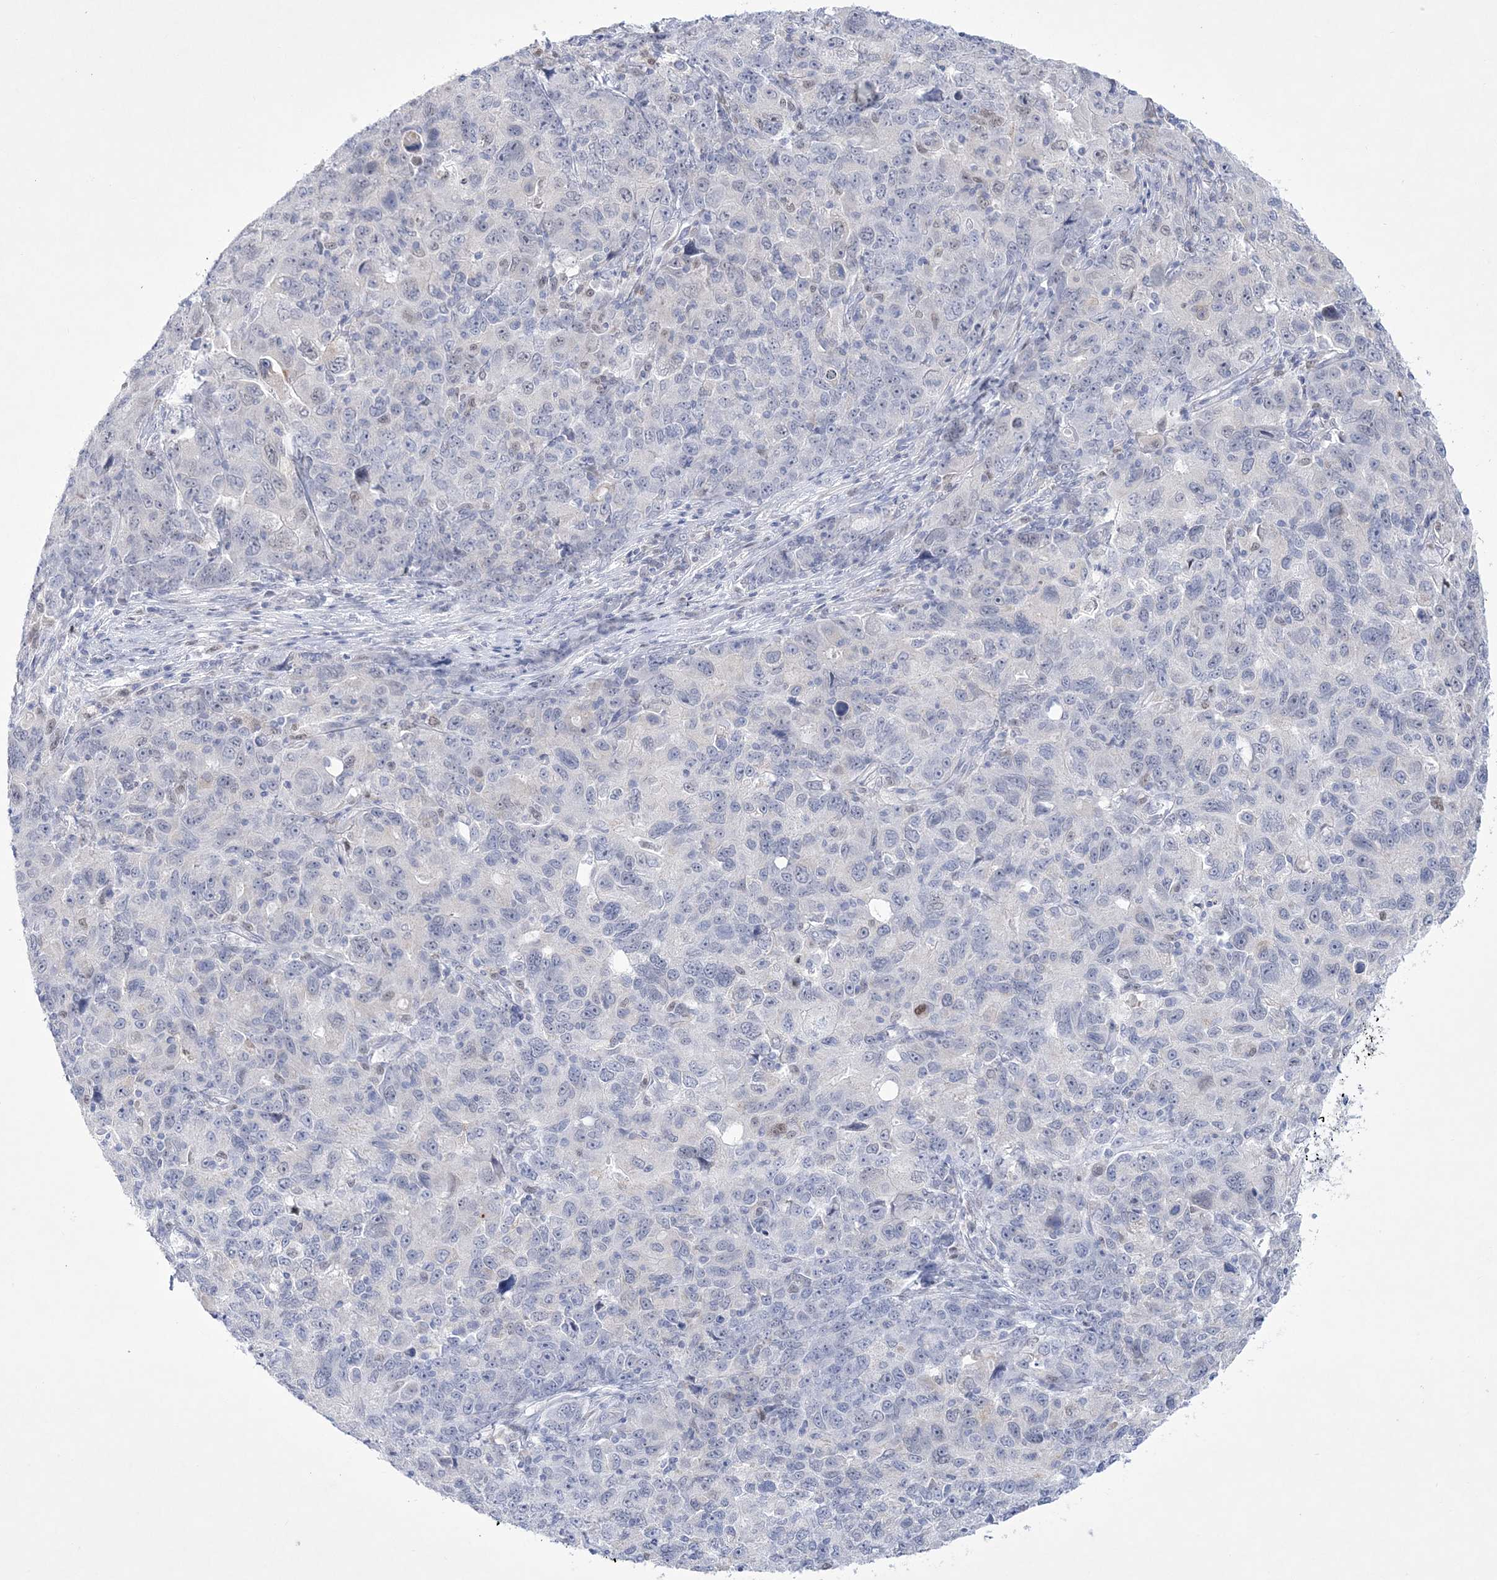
{"staining": {"intensity": "negative", "quantity": "none", "location": "none"}, "tissue": "ovarian cancer", "cell_type": "Tumor cells", "image_type": "cancer", "snomed": [{"axis": "morphology", "description": "Carcinoma, endometroid"}, {"axis": "topography", "description": "Ovary"}], "caption": "This histopathology image is of ovarian cancer (endometroid carcinoma) stained with immunohistochemistry (IHC) to label a protein in brown with the nuclei are counter-stained blue. There is no staining in tumor cells.", "gene": "WDR27", "patient": {"sex": "female", "age": 42}}